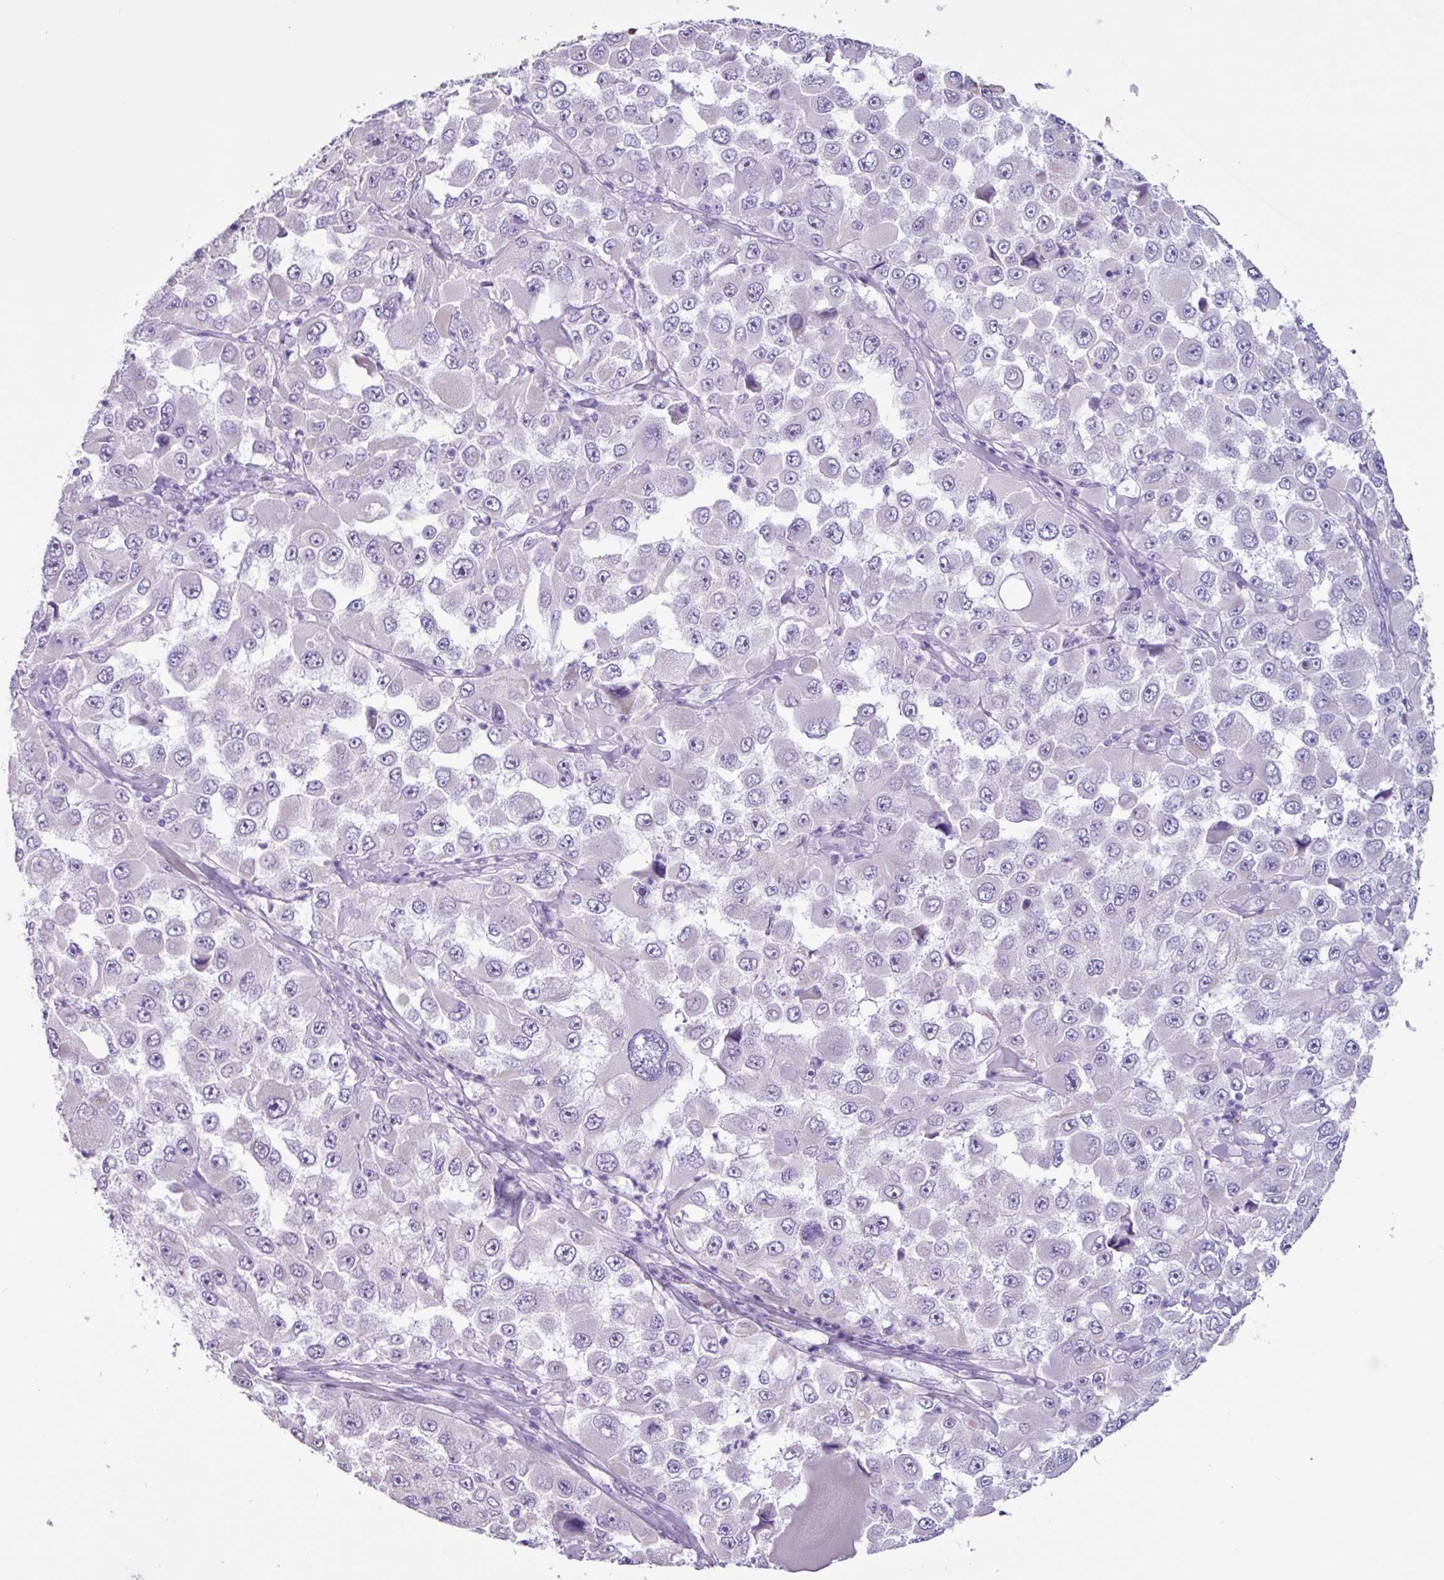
{"staining": {"intensity": "negative", "quantity": "none", "location": "none"}, "tissue": "melanoma", "cell_type": "Tumor cells", "image_type": "cancer", "snomed": [{"axis": "morphology", "description": "Malignant melanoma, Metastatic site"}, {"axis": "topography", "description": "Lymph node"}], "caption": "A high-resolution image shows immunohistochemistry staining of malignant melanoma (metastatic site), which exhibits no significant staining in tumor cells.", "gene": "OTX1", "patient": {"sex": "male", "age": 62}}